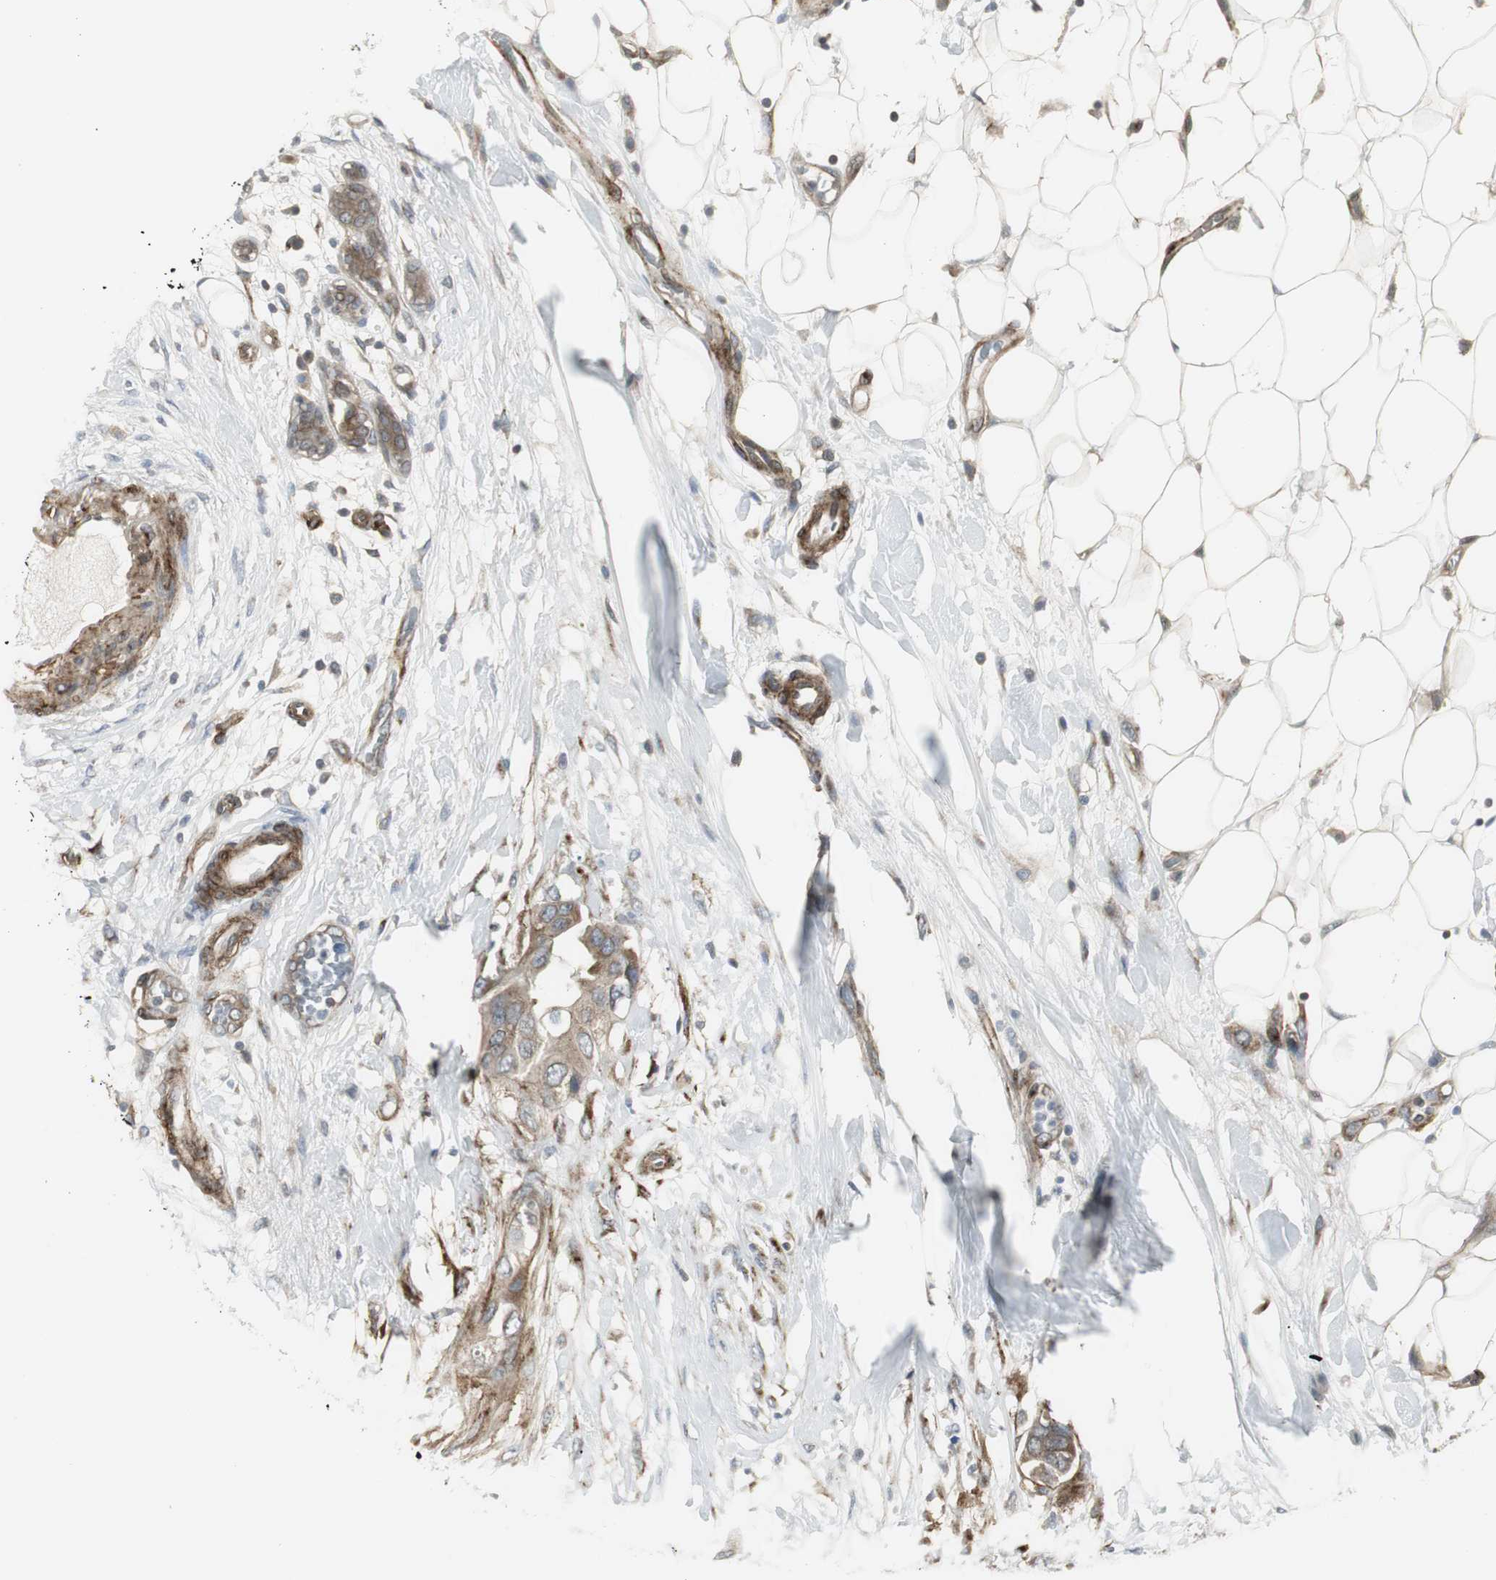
{"staining": {"intensity": "moderate", "quantity": ">75%", "location": "cytoplasmic/membranous"}, "tissue": "breast cancer", "cell_type": "Tumor cells", "image_type": "cancer", "snomed": [{"axis": "morphology", "description": "Duct carcinoma"}, {"axis": "topography", "description": "Breast"}], "caption": "This micrograph shows IHC staining of breast cancer (infiltrating ductal carcinoma), with medium moderate cytoplasmic/membranous expression in about >75% of tumor cells.", "gene": "SCYL3", "patient": {"sex": "female", "age": 40}}